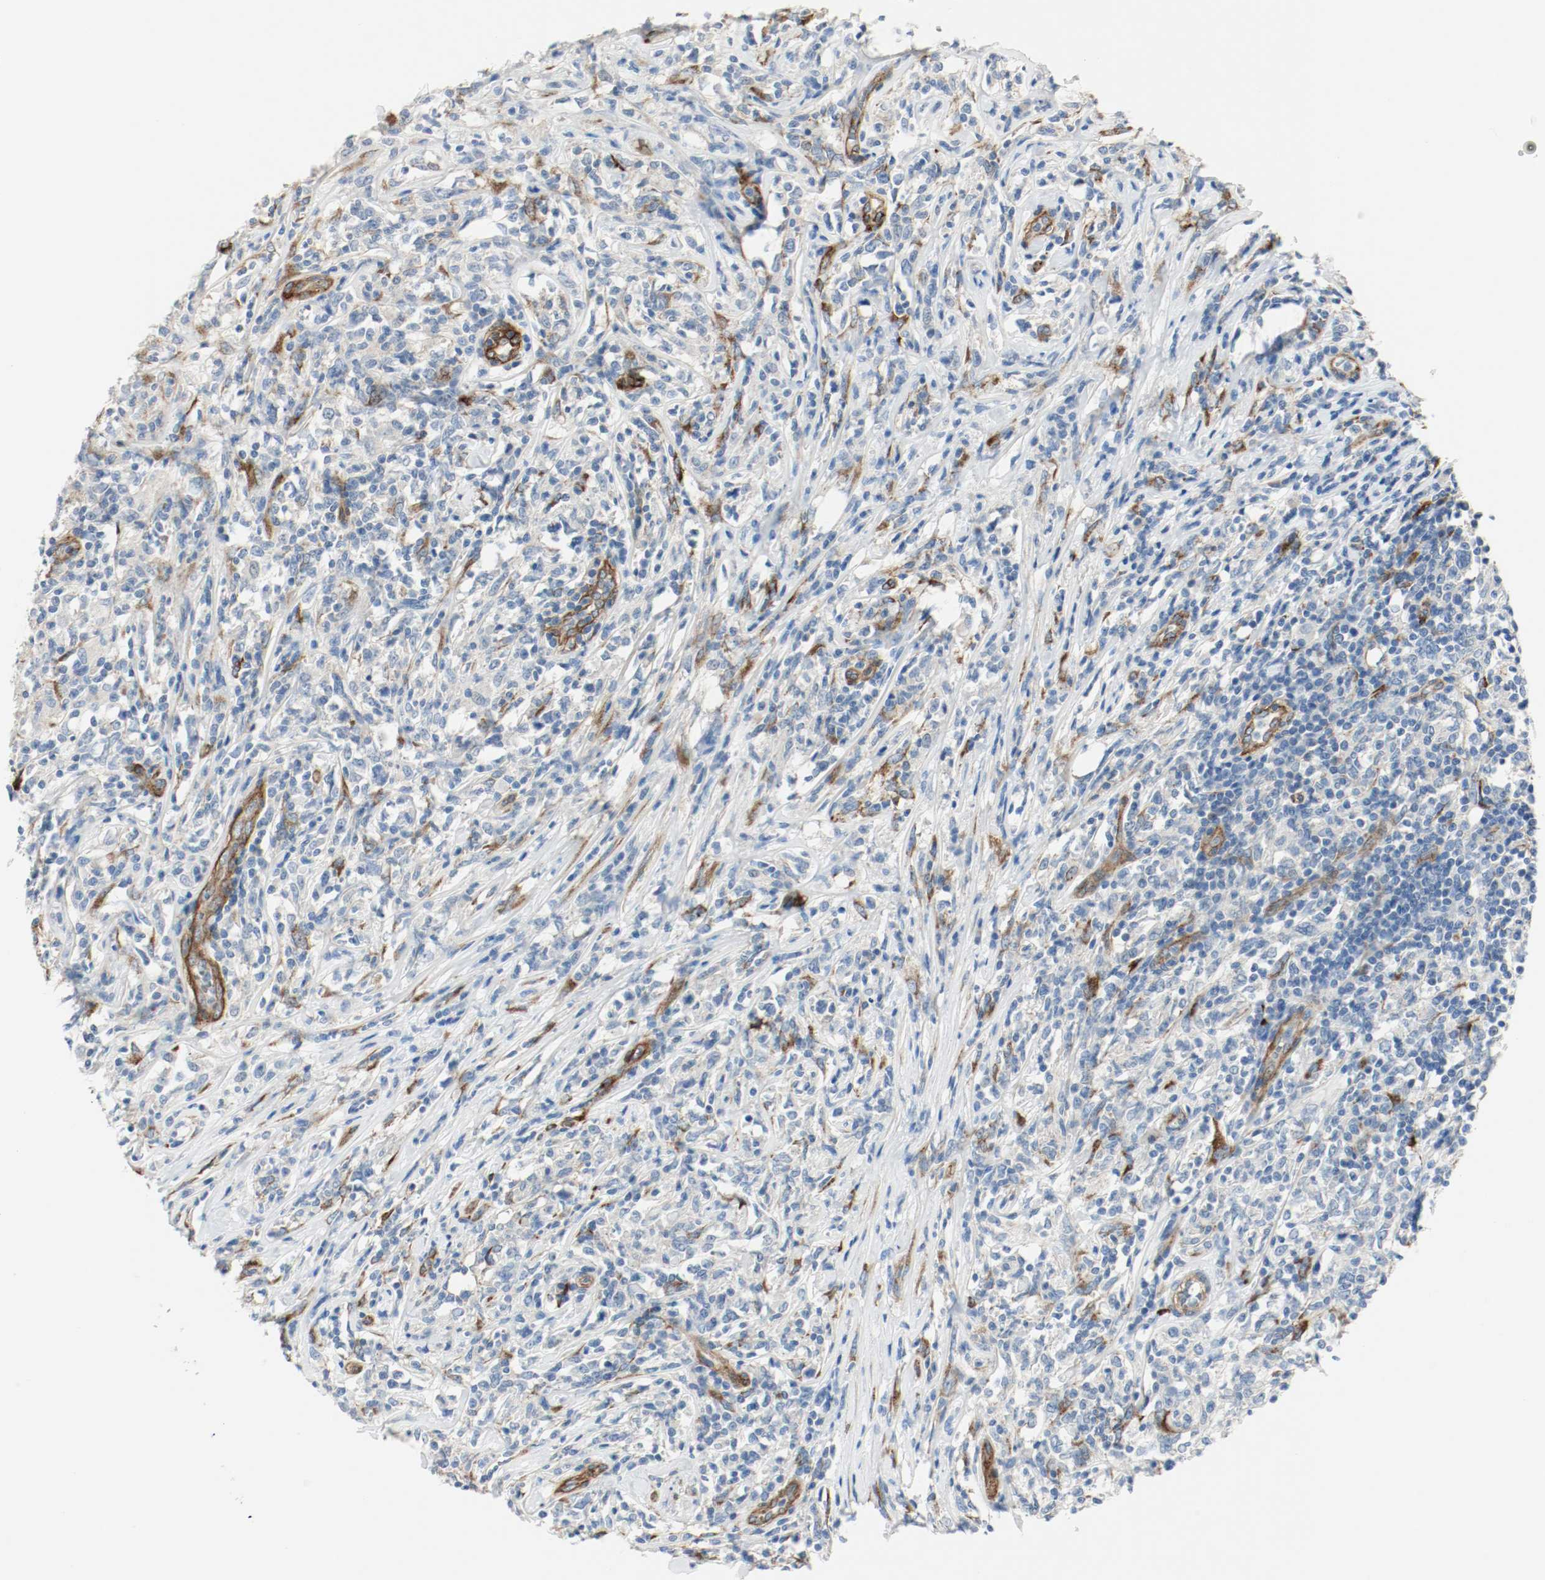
{"staining": {"intensity": "negative", "quantity": "none", "location": "none"}, "tissue": "lymphoma", "cell_type": "Tumor cells", "image_type": "cancer", "snomed": [{"axis": "morphology", "description": "Malignant lymphoma, non-Hodgkin's type, High grade"}, {"axis": "topography", "description": "Lymph node"}], "caption": "Immunohistochemistry (IHC) of human lymphoma reveals no staining in tumor cells. (DAB immunohistochemistry, high magnification).", "gene": "LAMB1", "patient": {"sex": "female", "age": 84}}